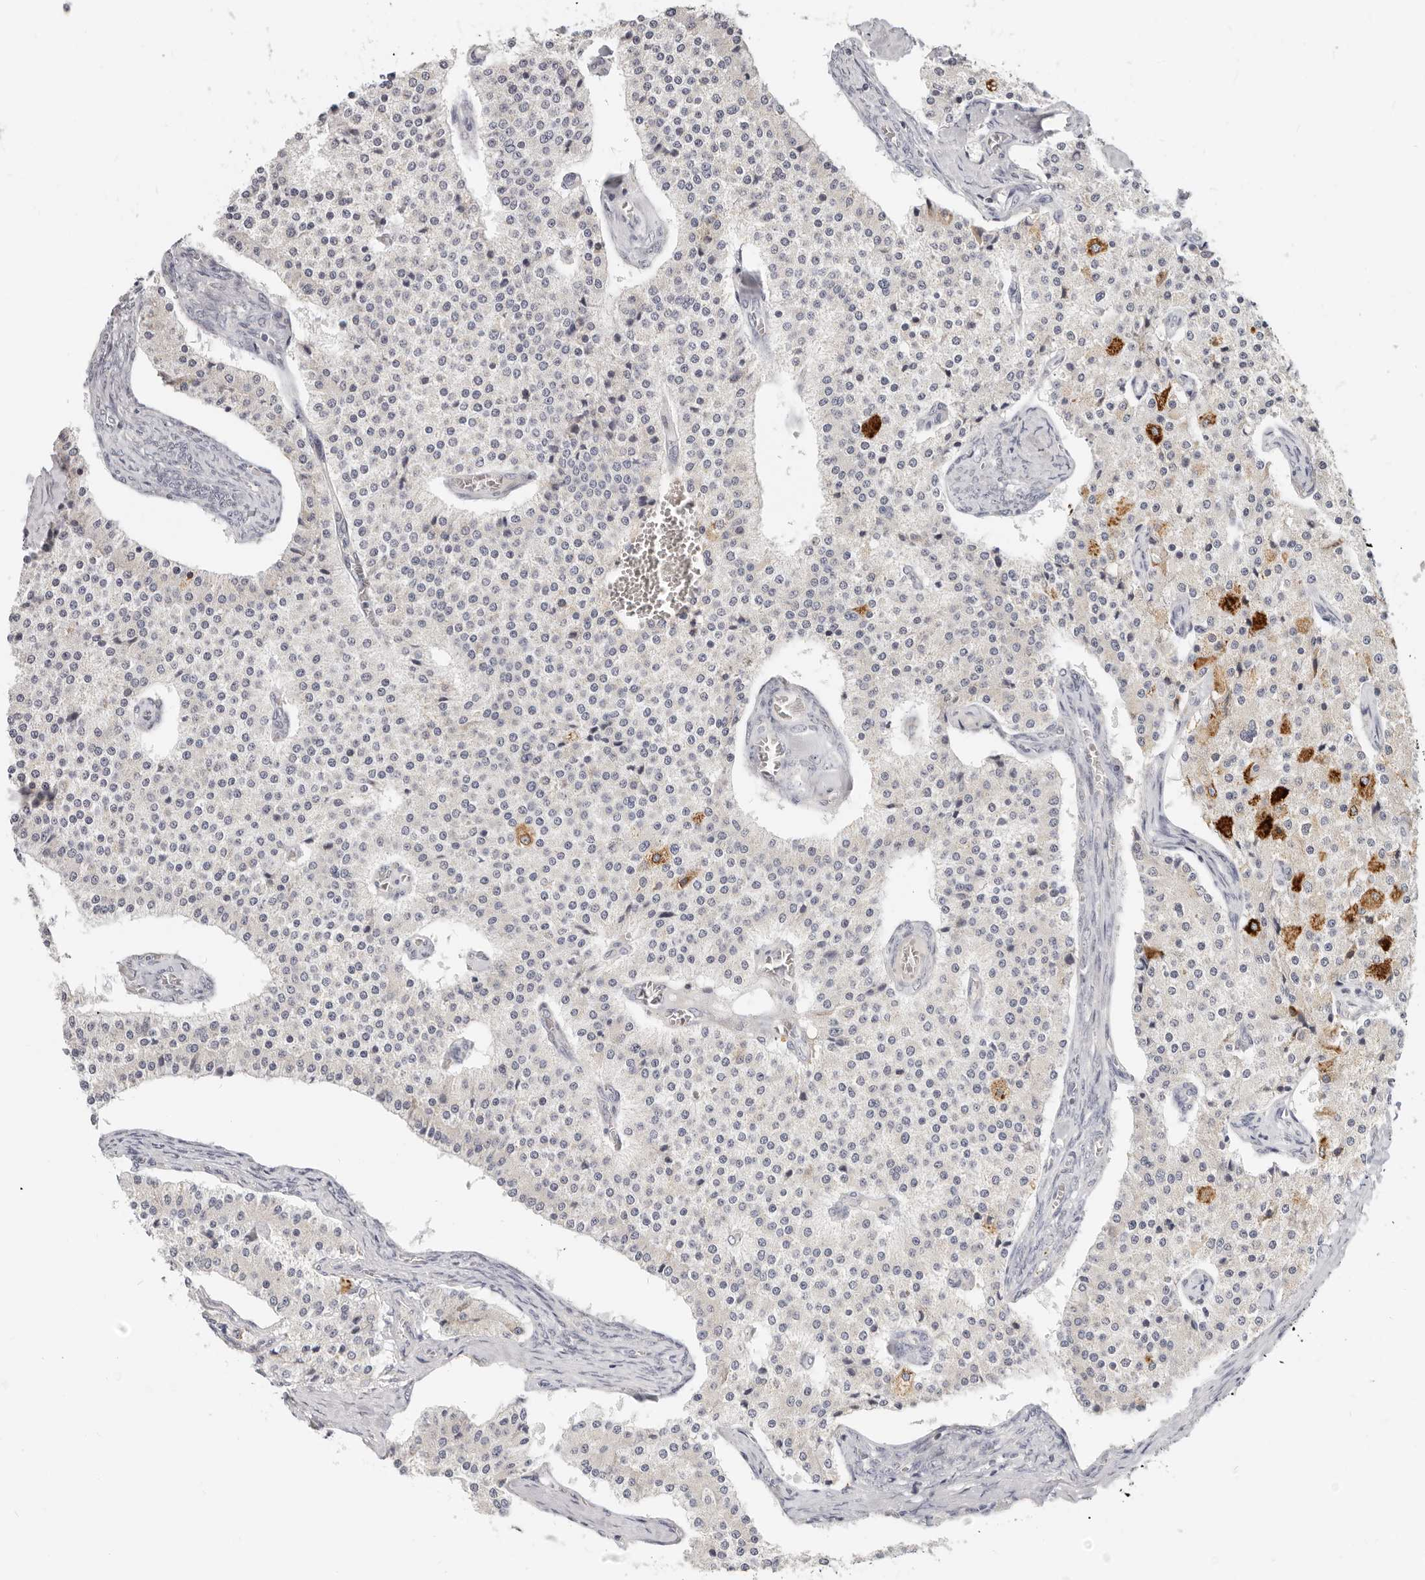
{"staining": {"intensity": "moderate", "quantity": "<25%", "location": "cytoplasmic/membranous"}, "tissue": "carcinoid", "cell_type": "Tumor cells", "image_type": "cancer", "snomed": [{"axis": "morphology", "description": "Carcinoid, malignant, NOS"}, {"axis": "topography", "description": "Colon"}], "caption": "A high-resolution photomicrograph shows IHC staining of carcinoid, which displays moderate cytoplasmic/membranous positivity in approximately <25% of tumor cells. (DAB (3,3'-diaminobenzidine) IHC, brown staining for protein, blue staining for nuclei).", "gene": "TFB2M", "patient": {"sex": "female", "age": 52}}